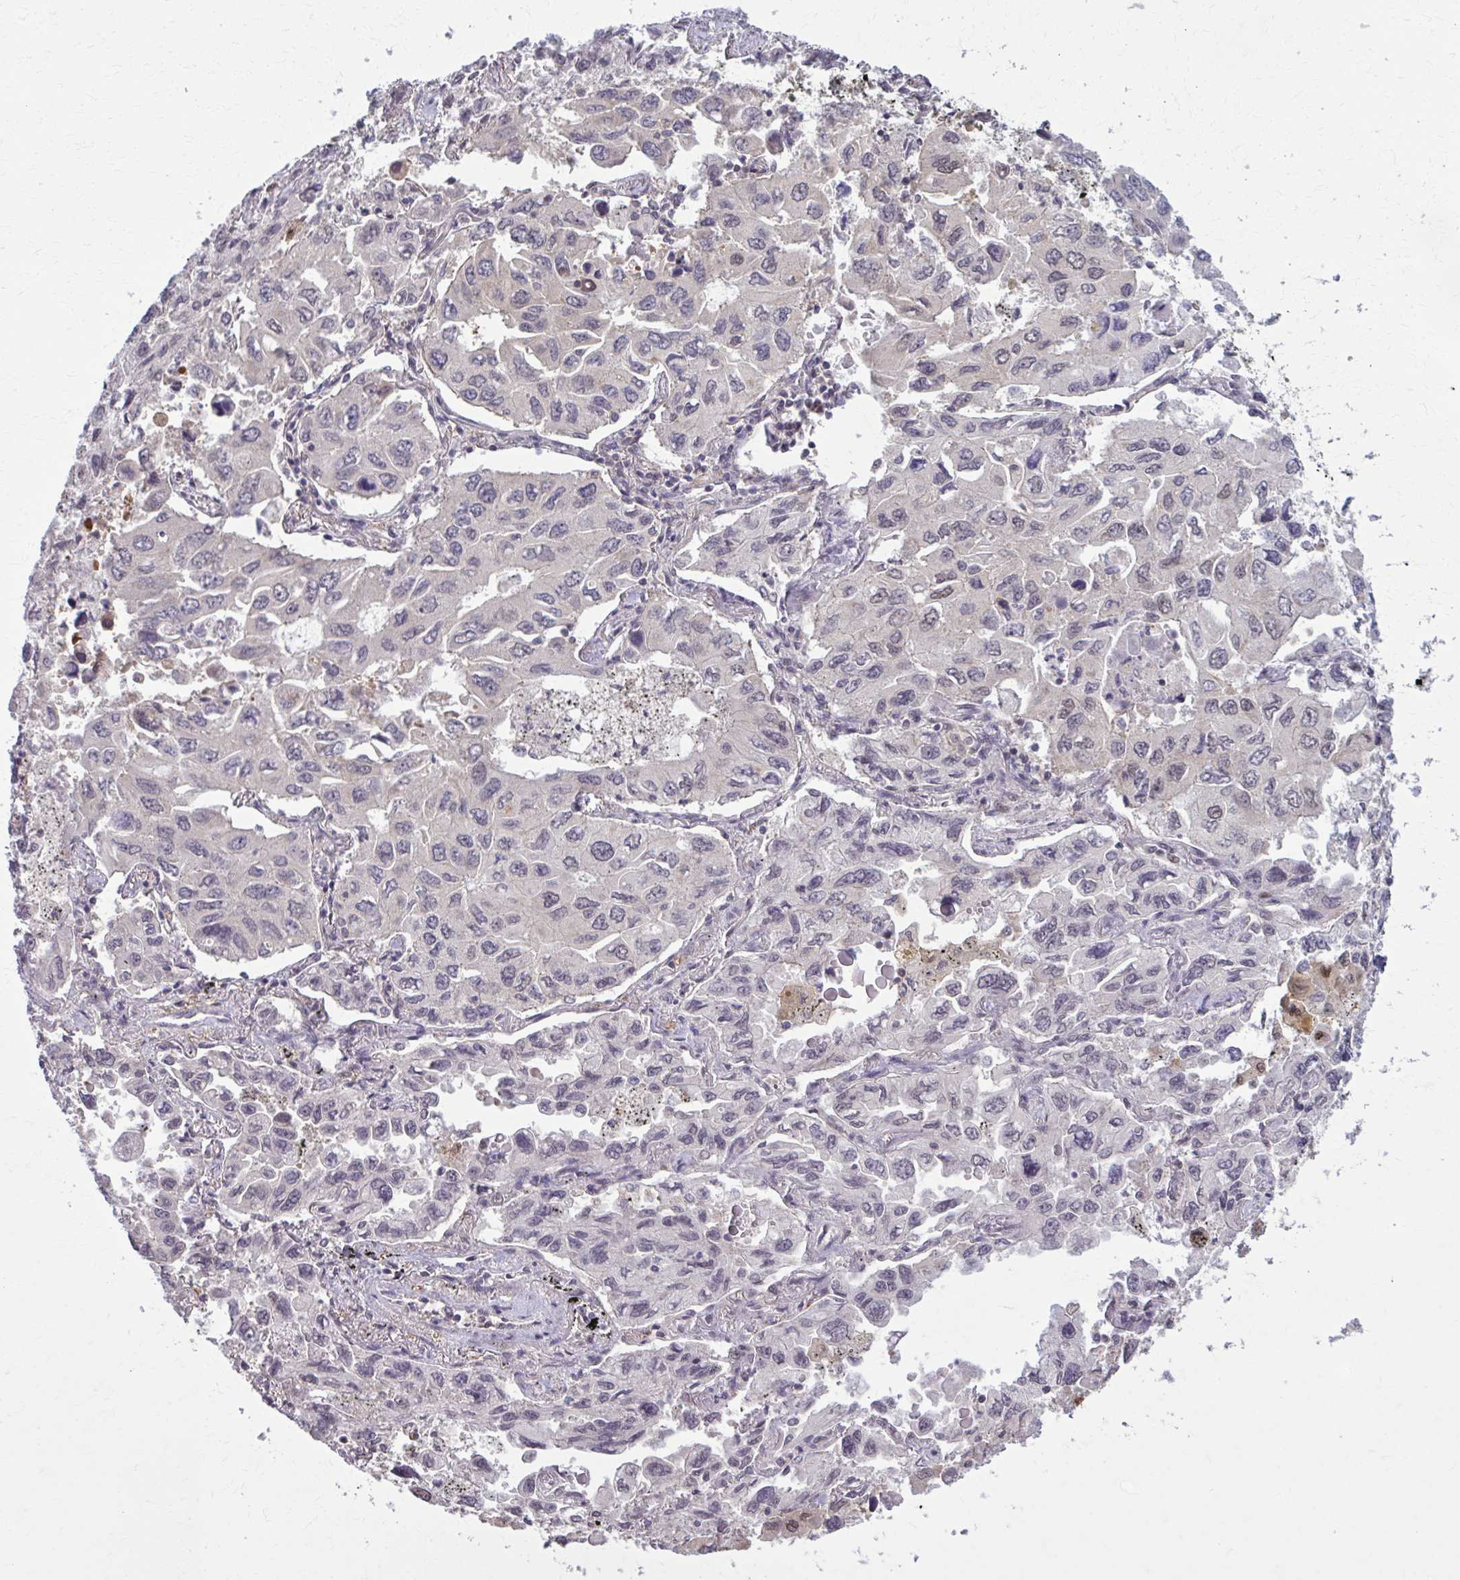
{"staining": {"intensity": "negative", "quantity": "none", "location": "none"}, "tissue": "lung cancer", "cell_type": "Tumor cells", "image_type": "cancer", "snomed": [{"axis": "morphology", "description": "Adenocarcinoma, NOS"}, {"axis": "topography", "description": "Lung"}], "caption": "This is an immunohistochemistry (IHC) photomicrograph of lung adenocarcinoma. There is no staining in tumor cells.", "gene": "MDH1", "patient": {"sex": "male", "age": 64}}